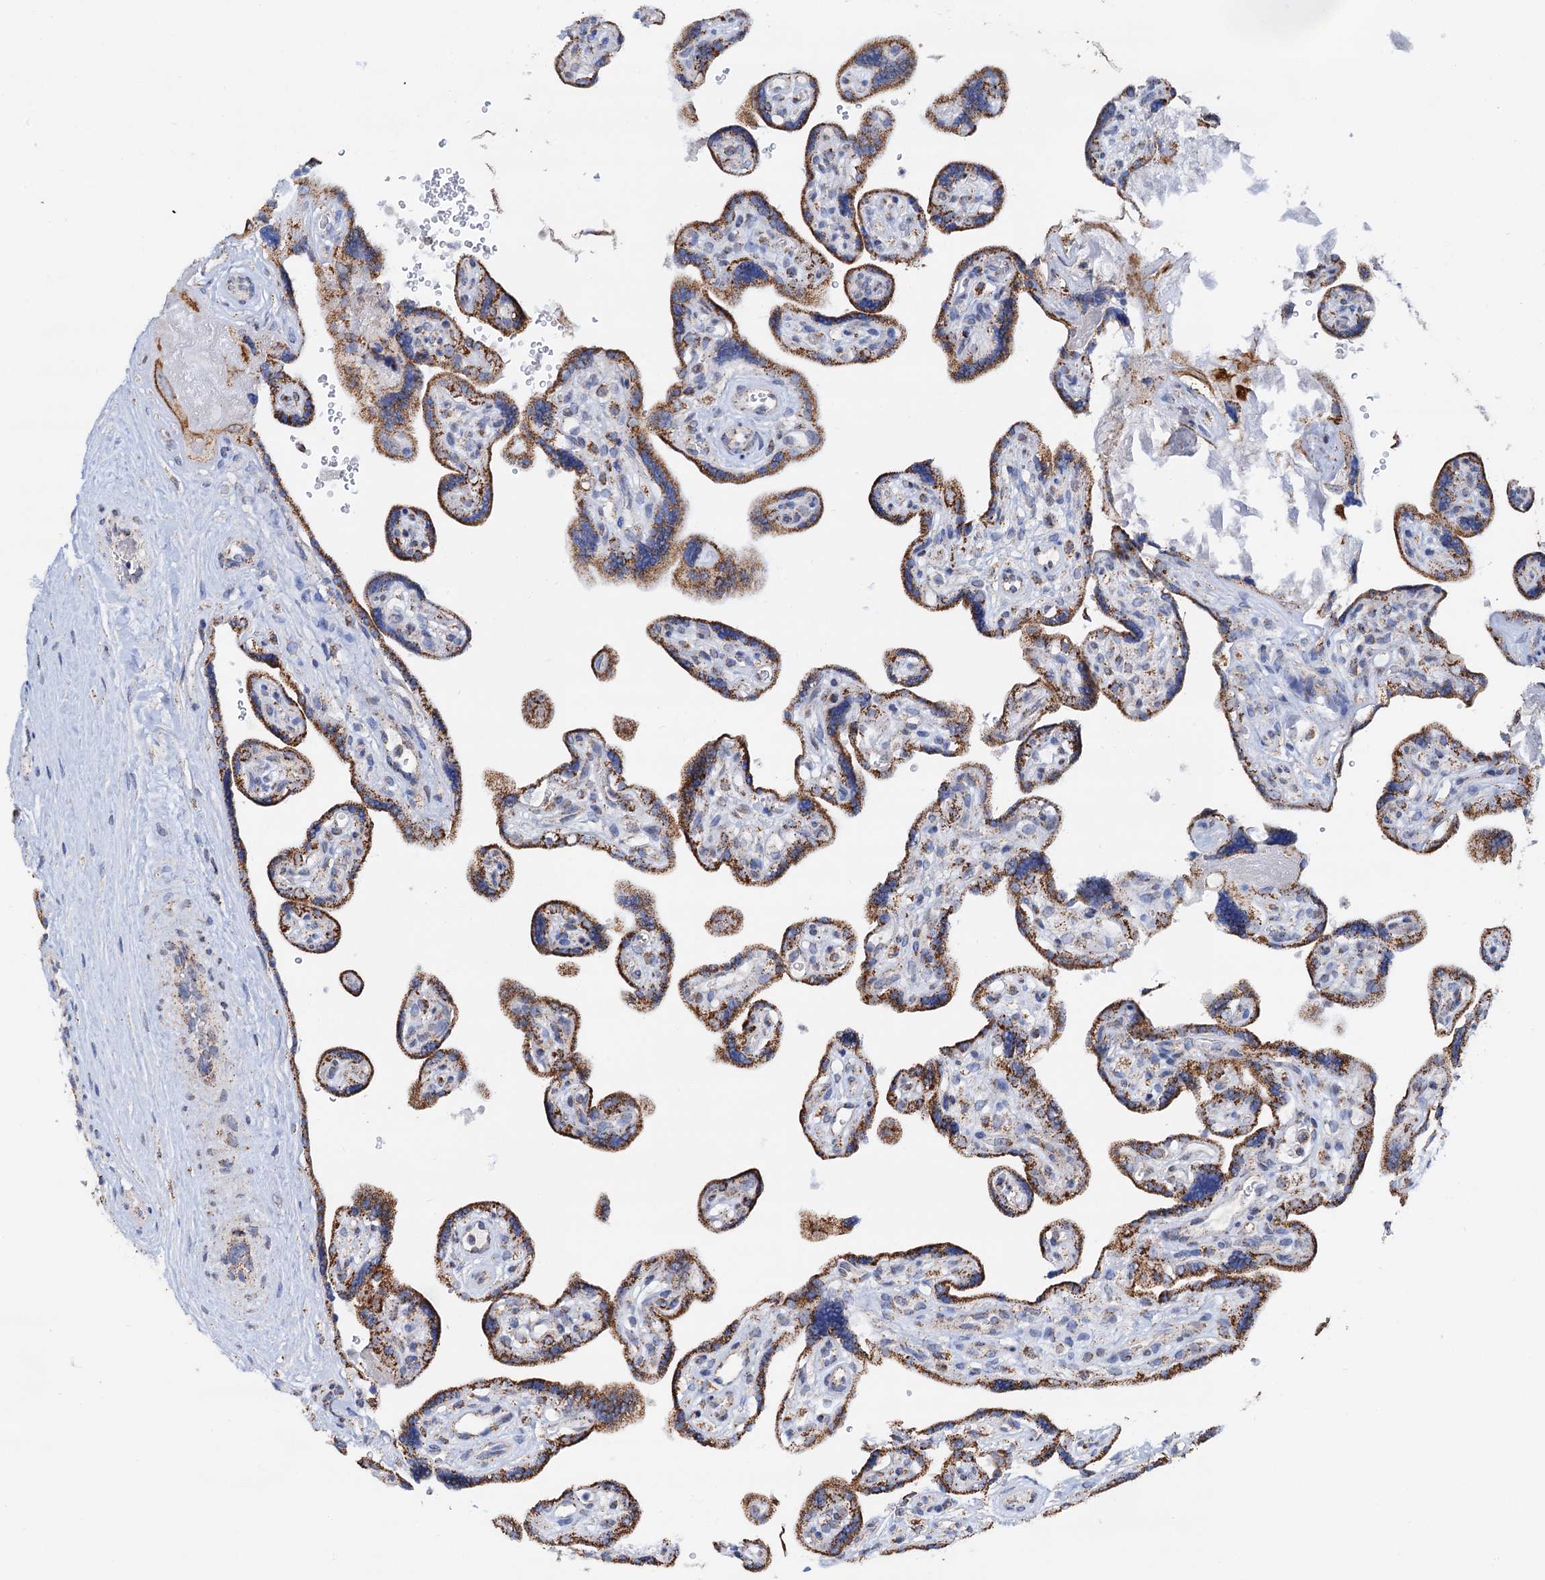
{"staining": {"intensity": "strong", "quantity": ">75%", "location": "cytoplasmic/membranous"}, "tissue": "placenta", "cell_type": "Trophoblastic cells", "image_type": "normal", "snomed": [{"axis": "morphology", "description": "Normal tissue, NOS"}, {"axis": "topography", "description": "Placenta"}], "caption": "Trophoblastic cells demonstrate strong cytoplasmic/membranous staining in approximately >75% of cells in unremarkable placenta.", "gene": "C2CD3", "patient": {"sex": "female", "age": 39}}